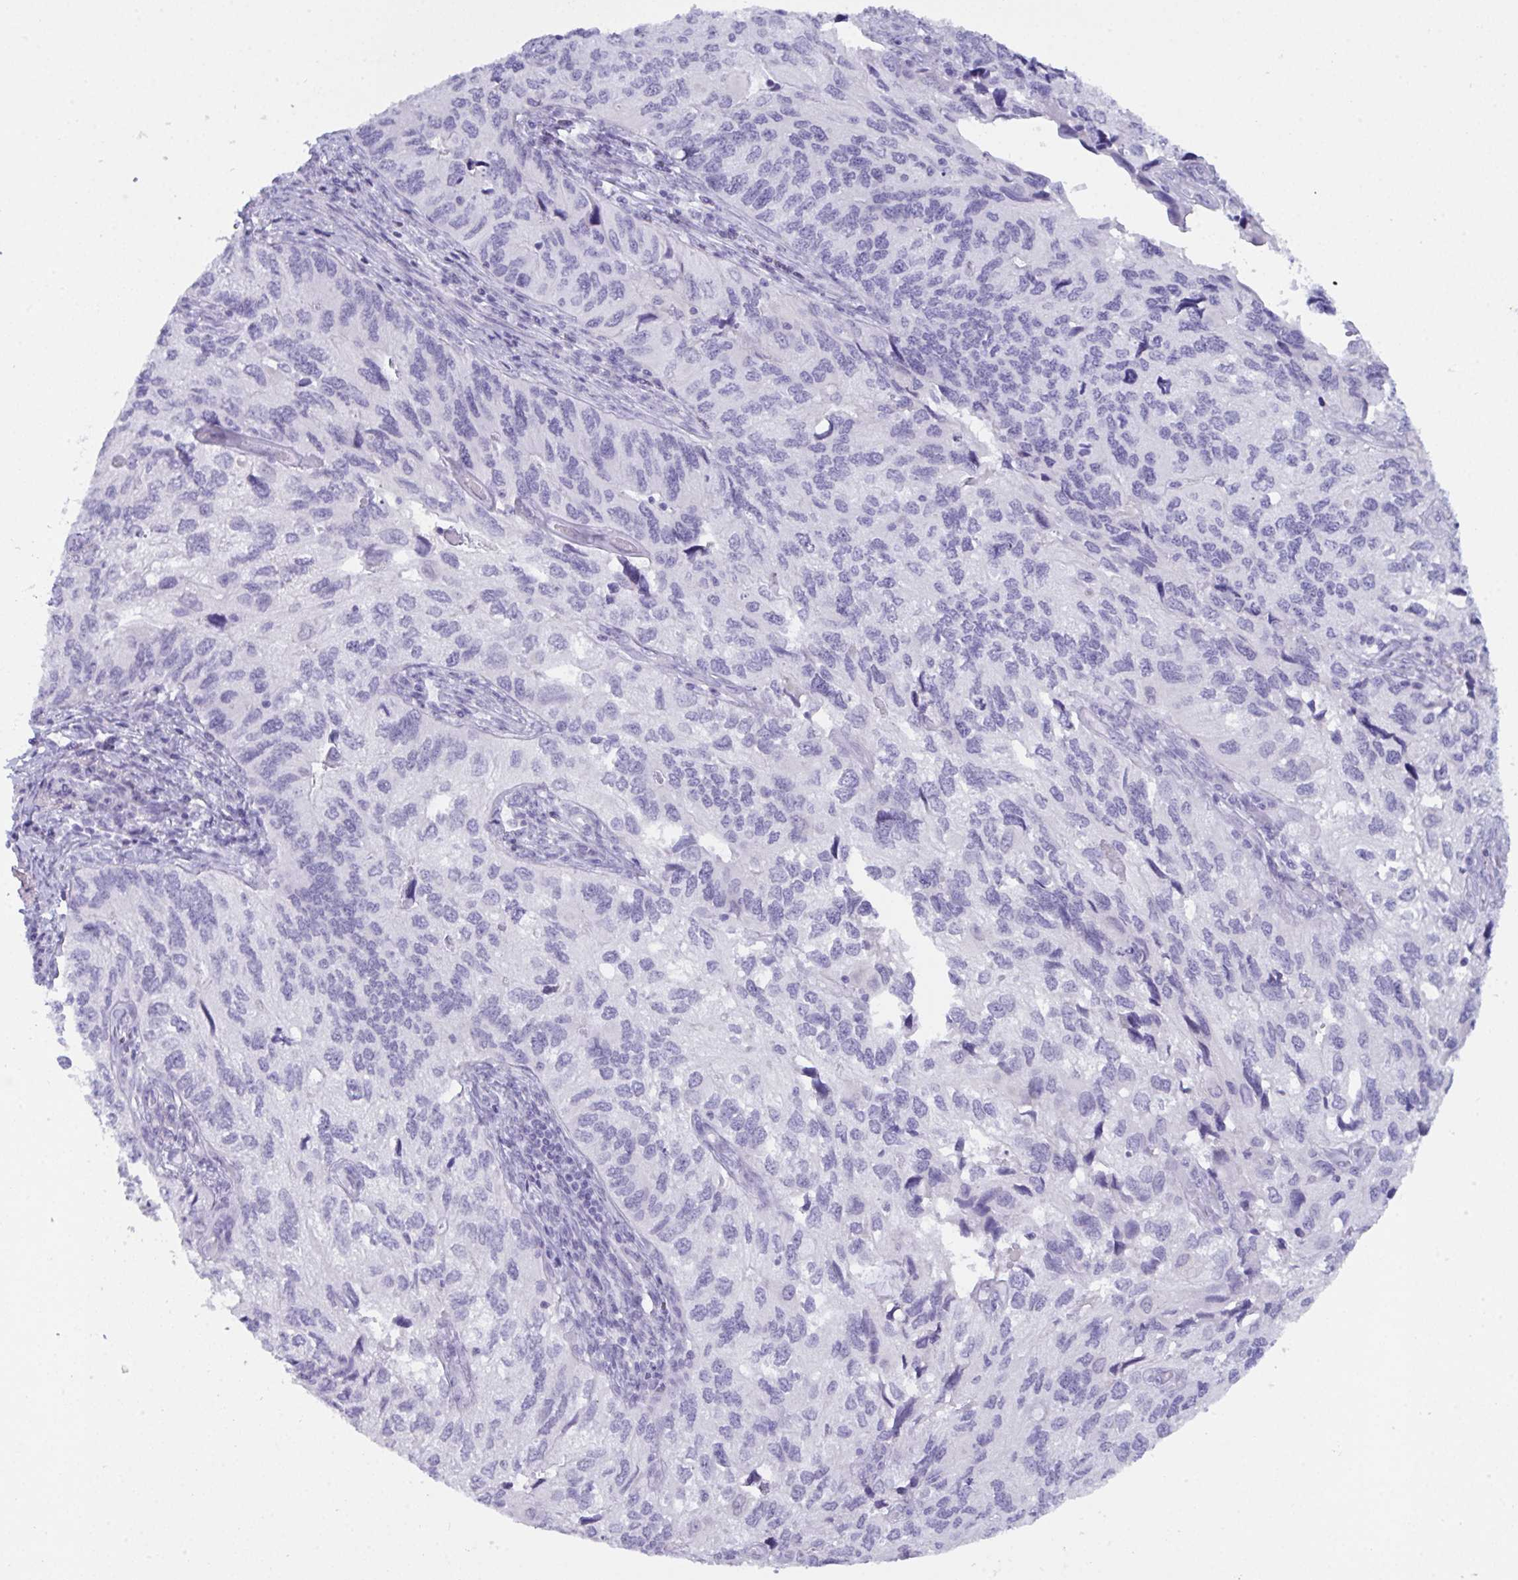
{"staining": {"intensity": "negative", "quantity": "none", "location": "none"}, "tissue": "endometrial cancer", "cell_type": "Tumor cells", "image_type": "cancer", "snomed": [{"axis": "morphology", "description": "Carcinoma, NOS"}, {"axis": "topography", "description": "Uterus"}], "caption": "The micrograph demonstrates no significant expression in tumor cells of carcinoma (endometrial). (DAB (3,3'-diaminobenzidine) IHC, high magnification).", "gene": "PRDM9", "patient": {"sex": "female", "age": 76}}